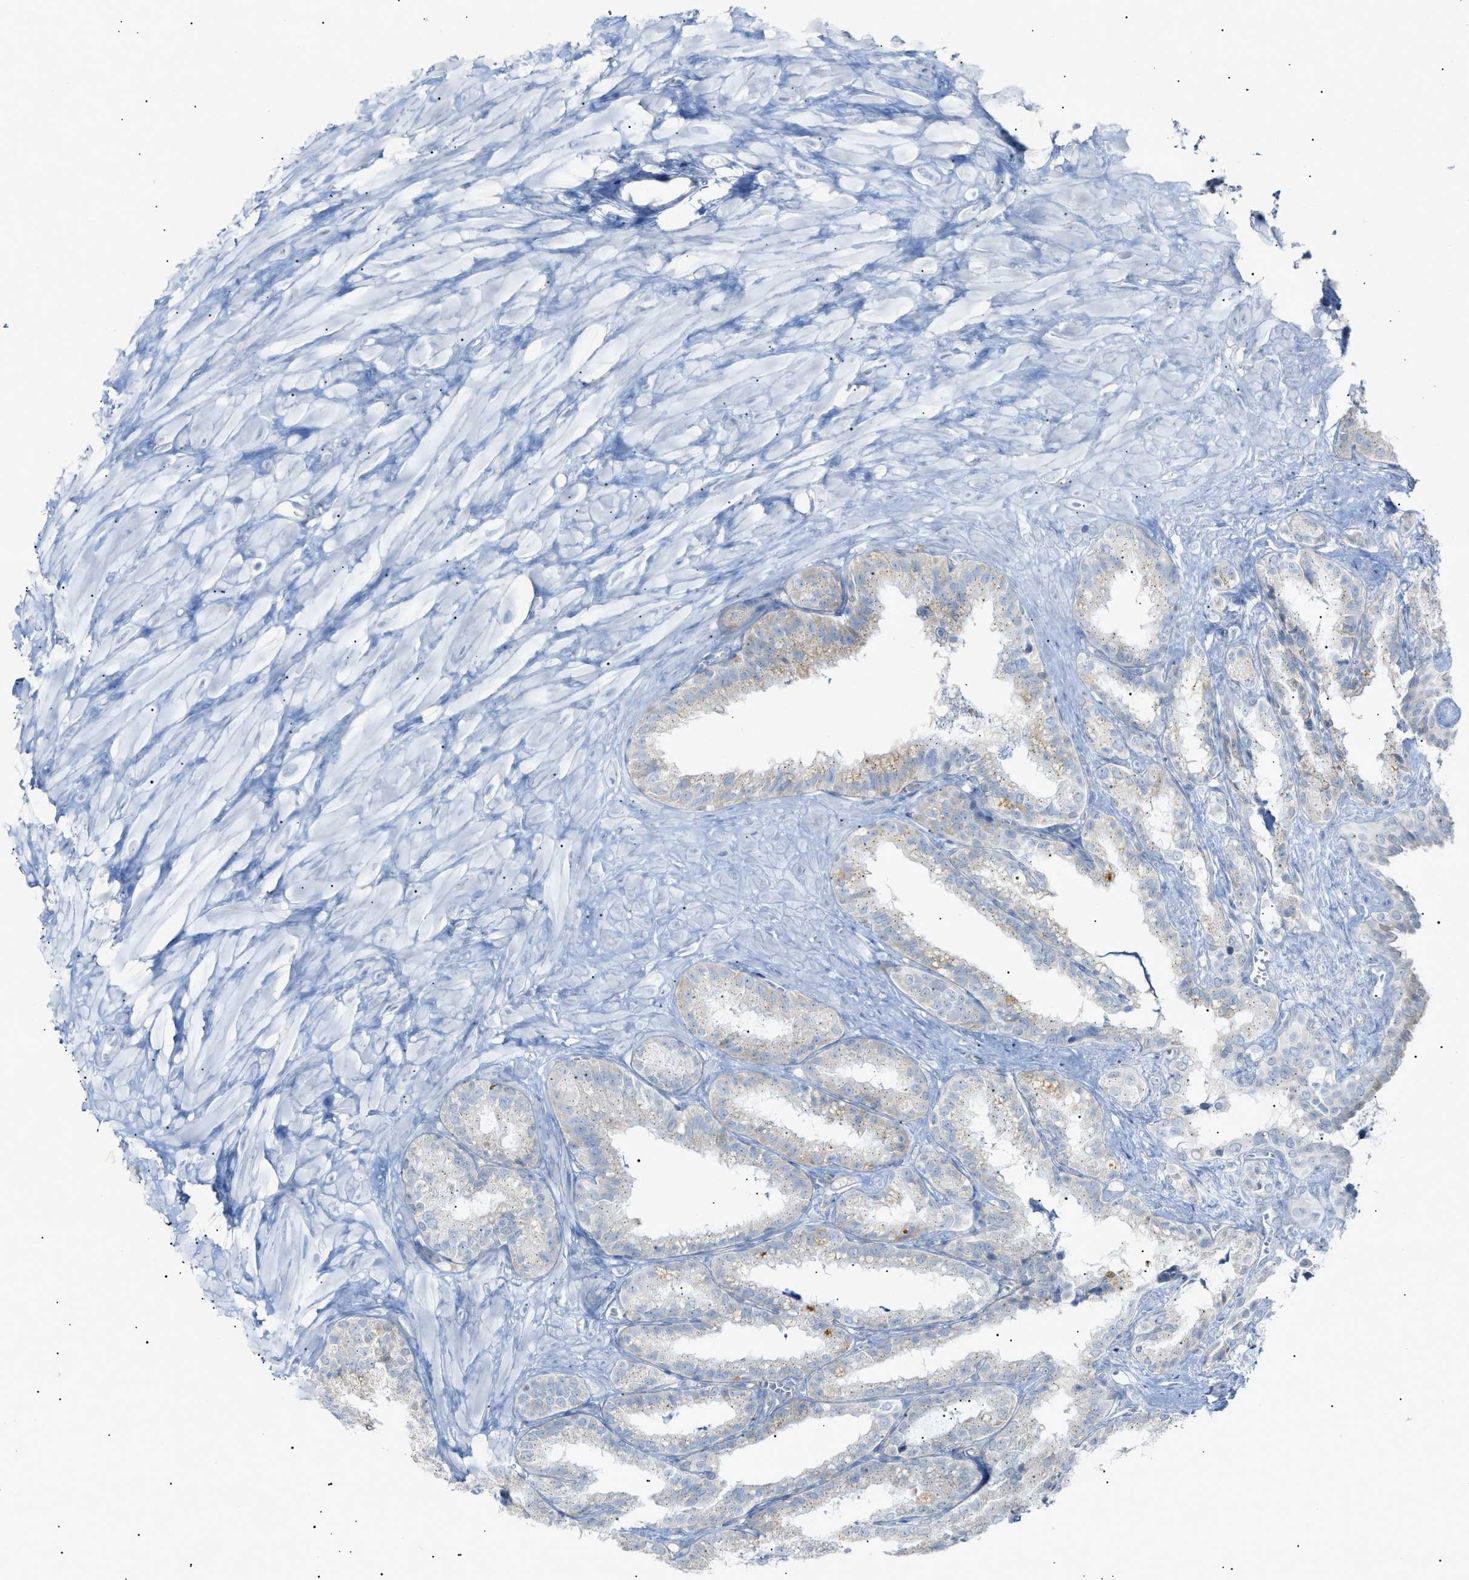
{"staining": {"intensity": "weak", "quantity": "<25%", "location": "cytoplasmic/membranous"}, "tissue": "seminal vesicle", "cell_type": "Glandular cells", "image_type": "normal", "snomed": [{"axis": "morphology", "description": "Normal tissue, NOS"}, {"axis": "topography", "description": "Seminal veicle"}], "caption": "The immunohistochemistry histopathology image has no significant positivity in glandular cells of seminal vesicle. The staining is performed using DAB (3,3'-diaminobenzidine) brown chromogen with nuclei counter-stained in using hematoxylin.", "gene": "SLC25A31", "patient": {"sex": "male", "age": 64}}